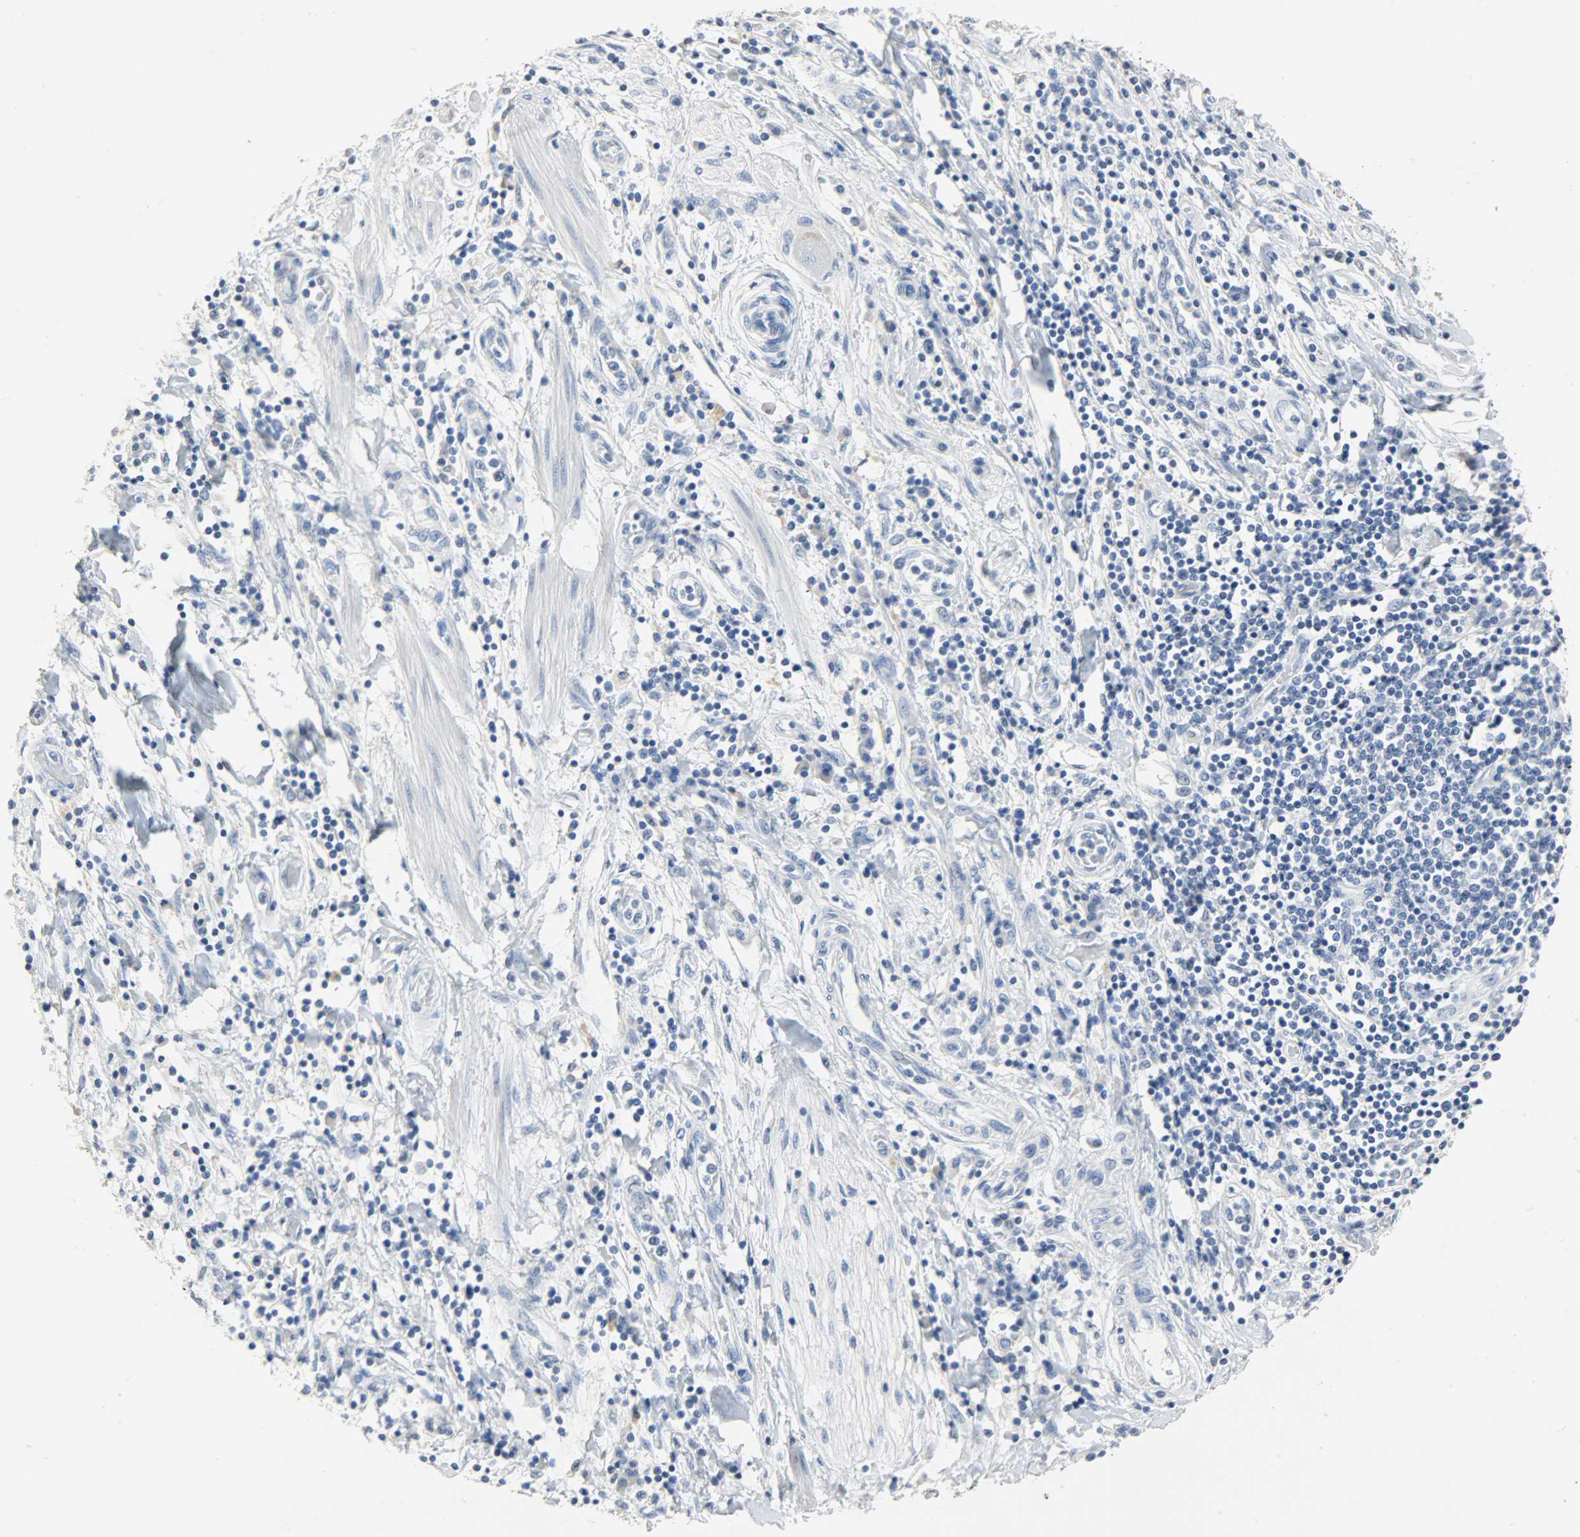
{"staining": {"intensity": "negative", "quantity": "none", "location": "none"}, "tissue": "pancreatic cancer", "cell_type": "Tumor cells", "image_type": "cancer", "snomed": [{"axis": "morphology", "description": "Adenocarcinoma, NOS"}, {"axis": "topography", "description": "Pancreas"}], "caption": "Pancreatic cancer (adenocarcinoma) was stained to show a protein in brown. There is no significant staining in tumor cells. Nuclei are stained in blue.", "gene": "CRP", "patient": {"sex": "female", "age": 48}}